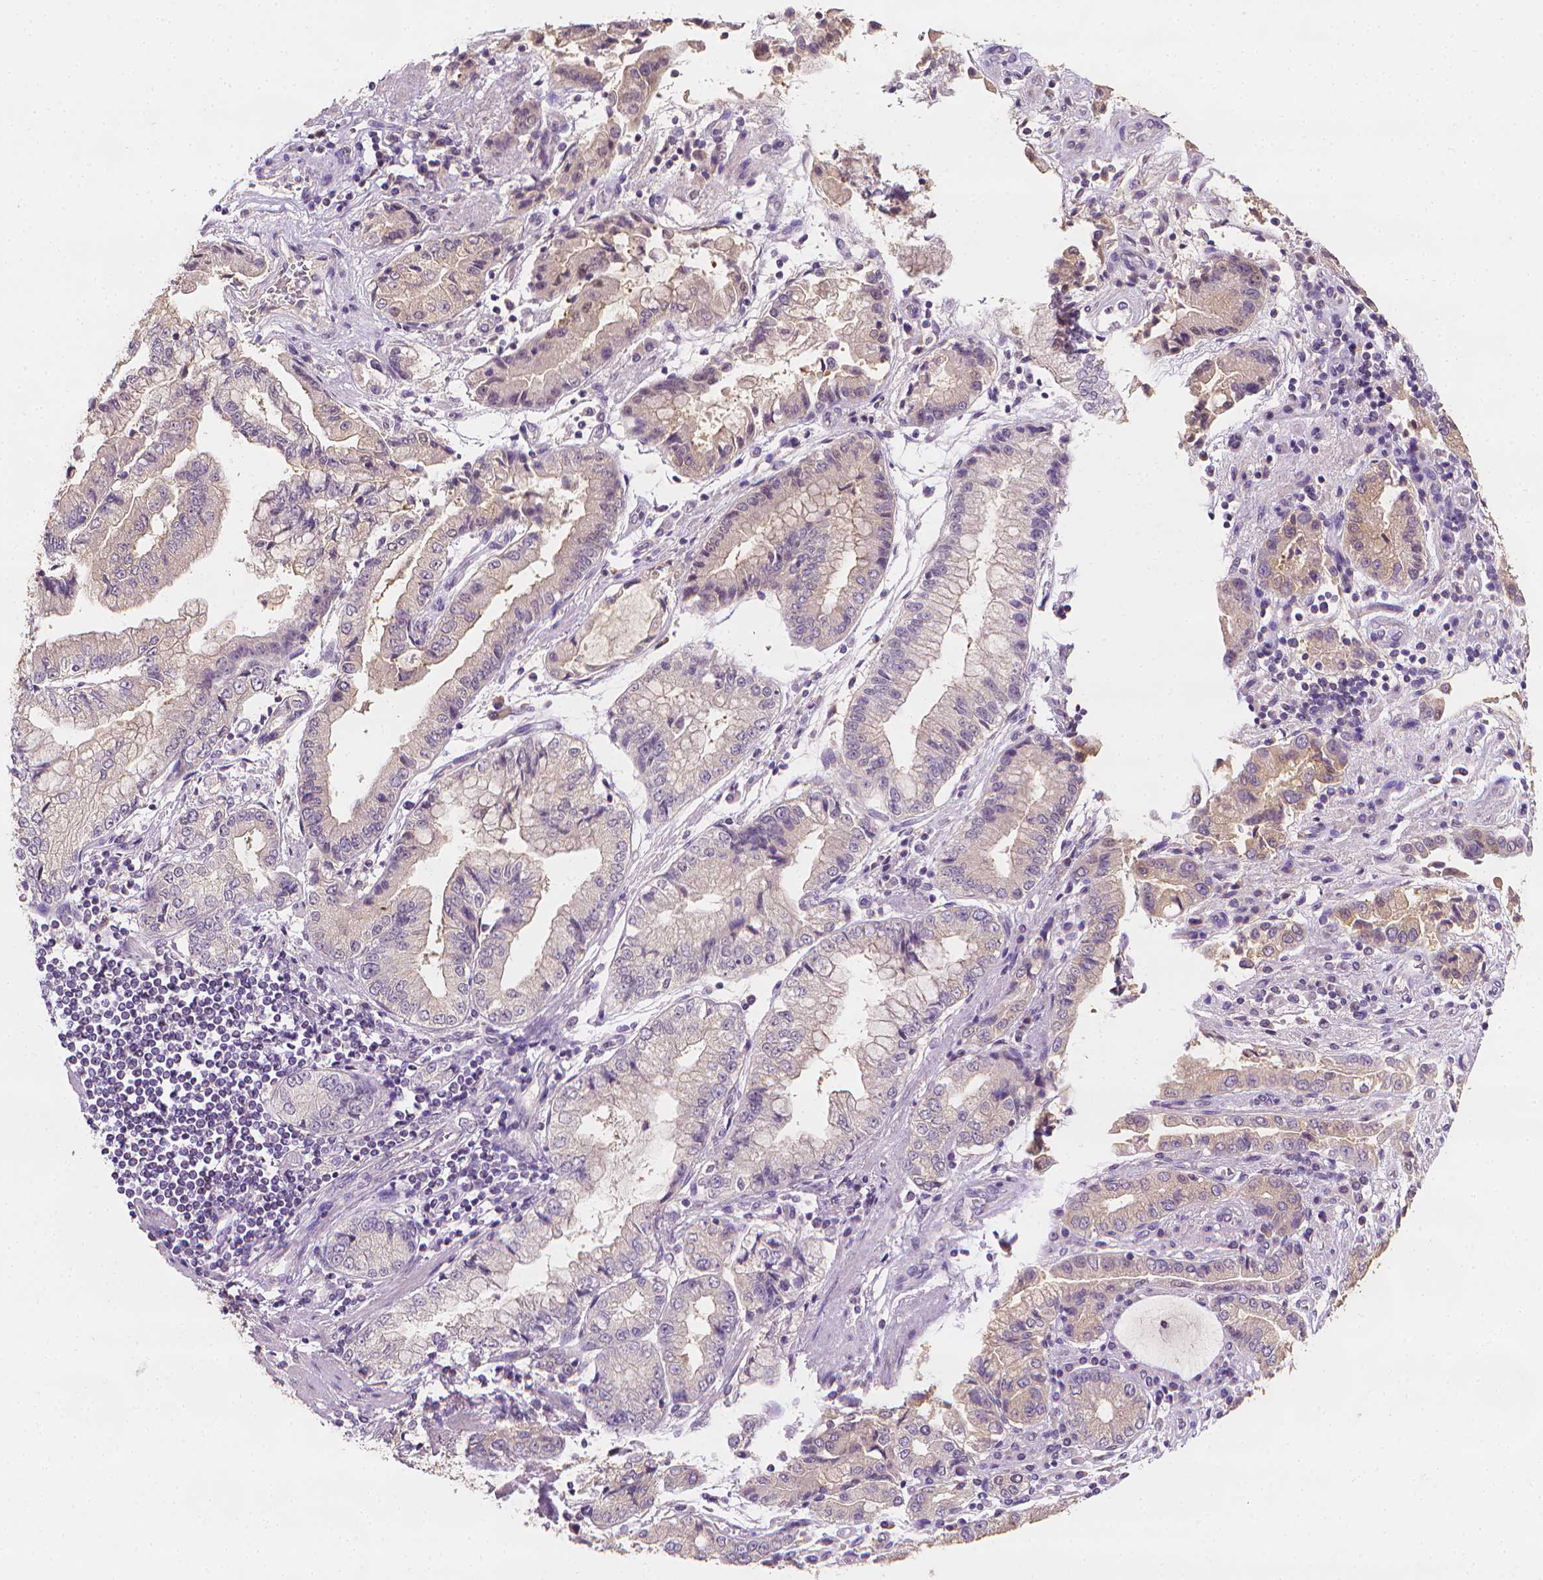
{"staining": {"intensity": "negative", "quantity": "none", "location": "none"}, "tissue": "stomach cancer", "cell_type": "Tumor cells", "image_type": "cancer", "snomed": [{"axis": "morphology", "description": "Adenocarcinoma, NOS"}, {"axis": "topography", "description": "Stomach, upper"}], "caption": "DAB immunohistochemical staining of stomach adenocarcinoma exhibits no significant positivity in tumor cells.", "gene": "FASN", "patient": {"sex": "female", "age": 74}}